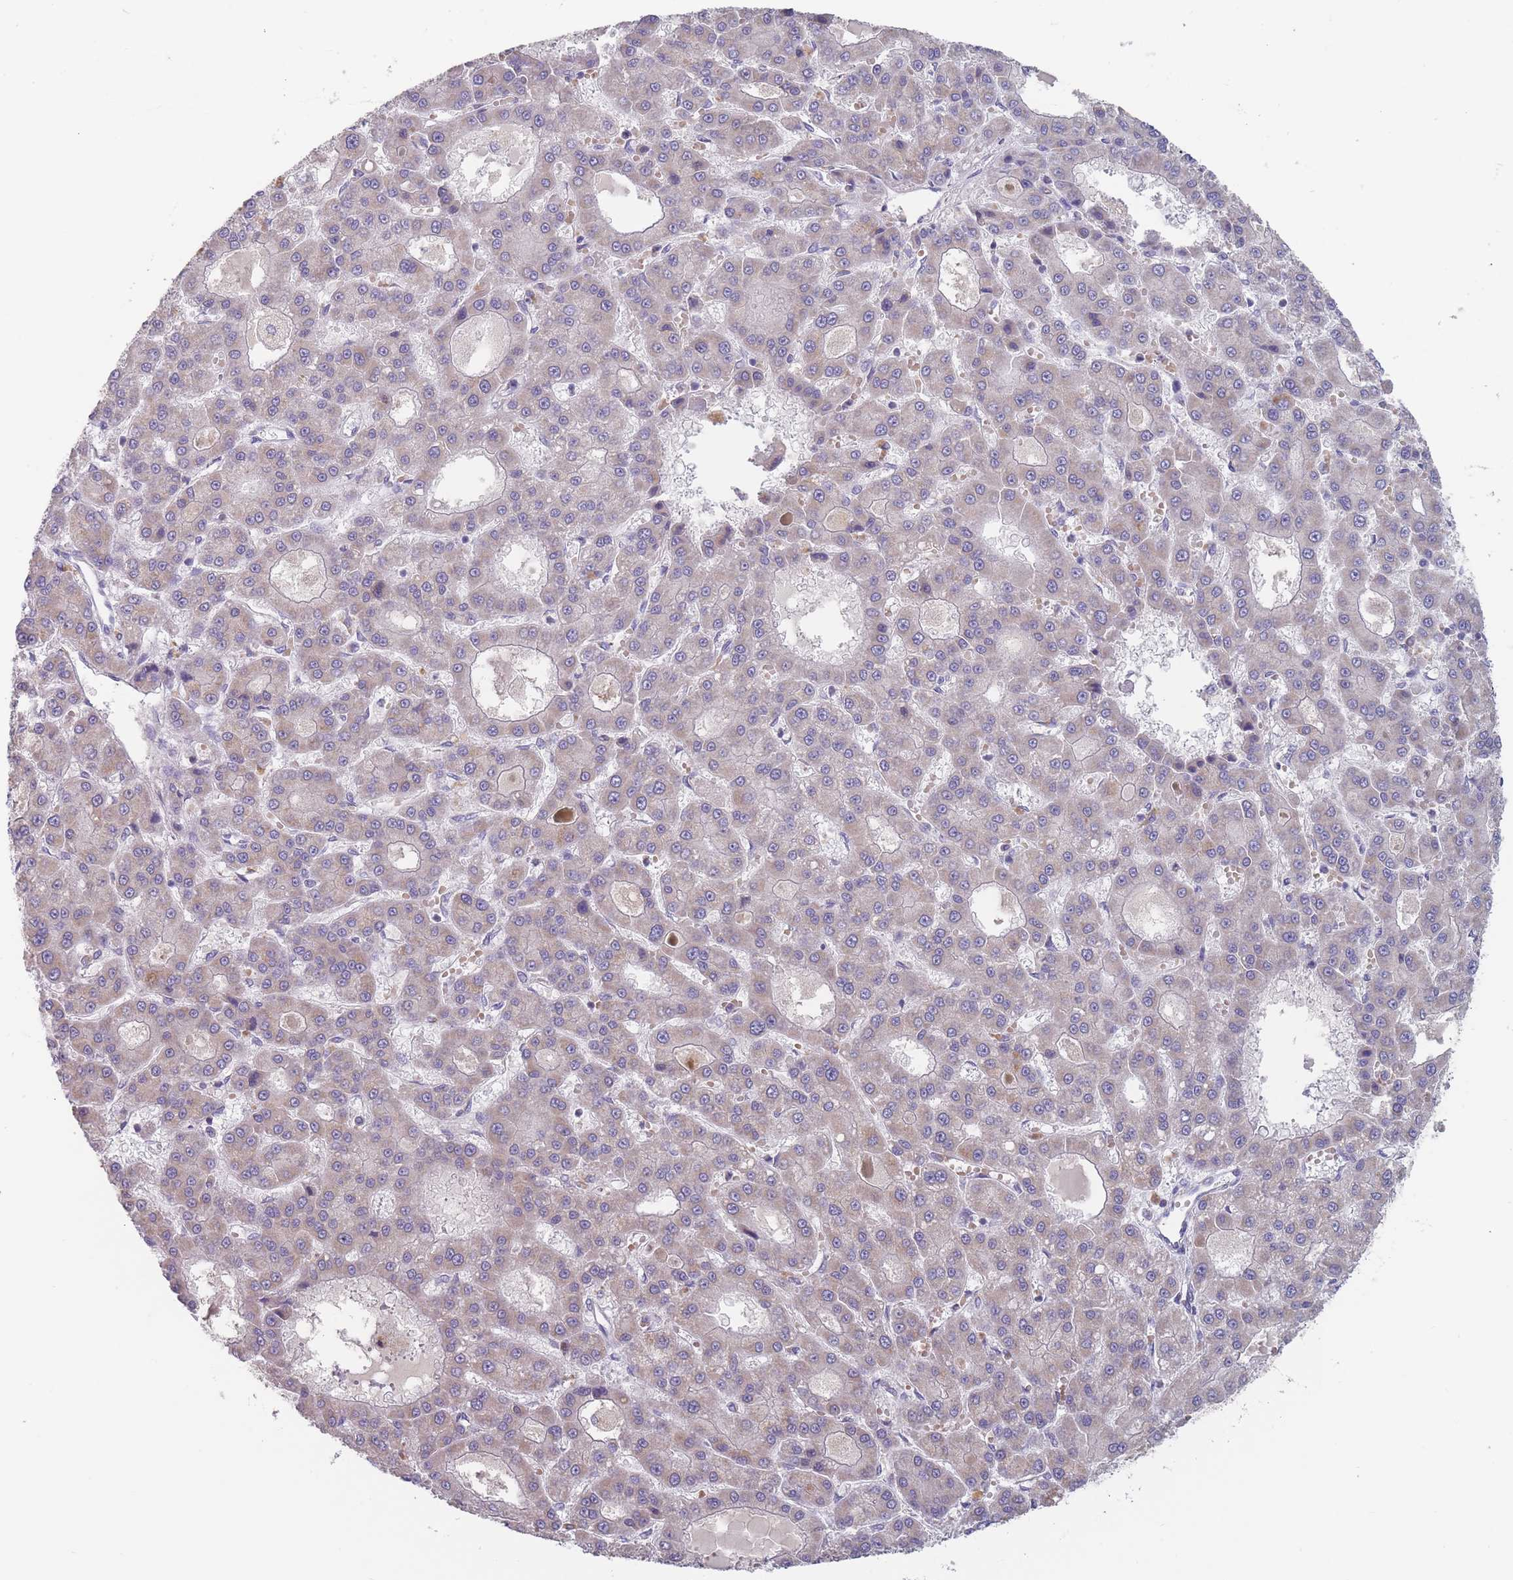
{"staining": {"intensity": "weak", "quantity": "25%-75%", "location": "cytoplasmic/membranous"}, "tissue": "liver cancer", "cell_type": "Tumor cells", "image_type": "cancer", "snomed": [{"axis": "morphology", "description": "Carcinoma, Hepatocellular, NOS"}, {"axis": "topography", "description": "Liver"}], "caption": "The immunohistochemical stain highlights weak cytoplasmic/membranous expression in tumor cells of liver cancer tissue.", "gene": "PEX7", "patient": {"sex": "male", "age": 70}}